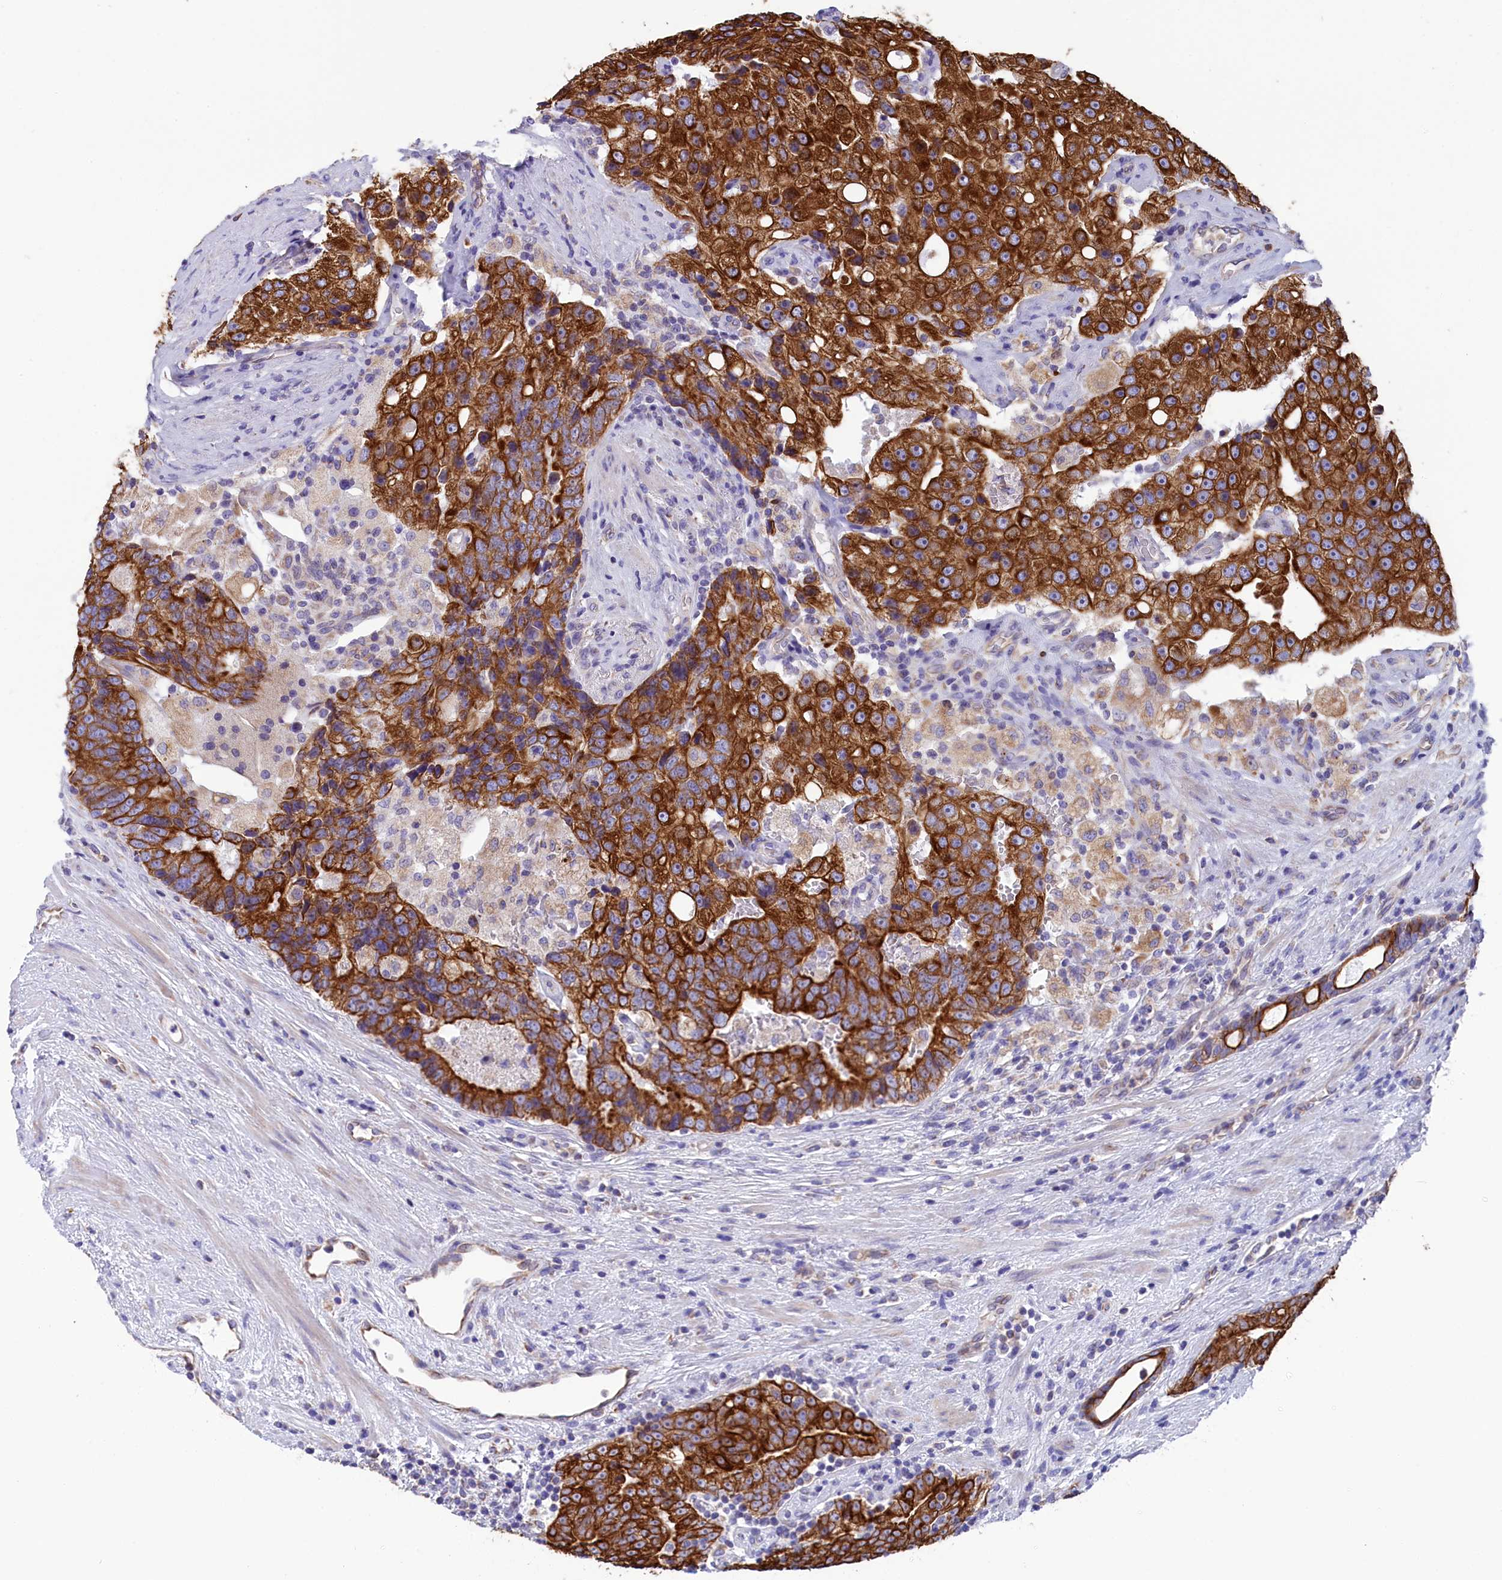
{"staining": {"intensity": "strong", "quantity": ">75%", "location": "cytoplasmic/membranous"}, "tissue": "prostate cancer", "cell_type": "Tumor cells", "image_type": "cancer", "snomed": [{"axis": "morphology", "description": "Adenocarcinoma, High grade"}, {"axis": "topography", "description": "Prostate"}], "caption": "Prostate cancer tissue displays strong cytoplasmic/membranous positivity in about >75% of tumor cells, visualized by immunohistochemistry. The protein is stained brown, and the nuclei are stained in blue (DAB IHC with brightfield microscopy, high magnification).", "gene": "GATB", "patient": {"sex": "male", "age": 70}}